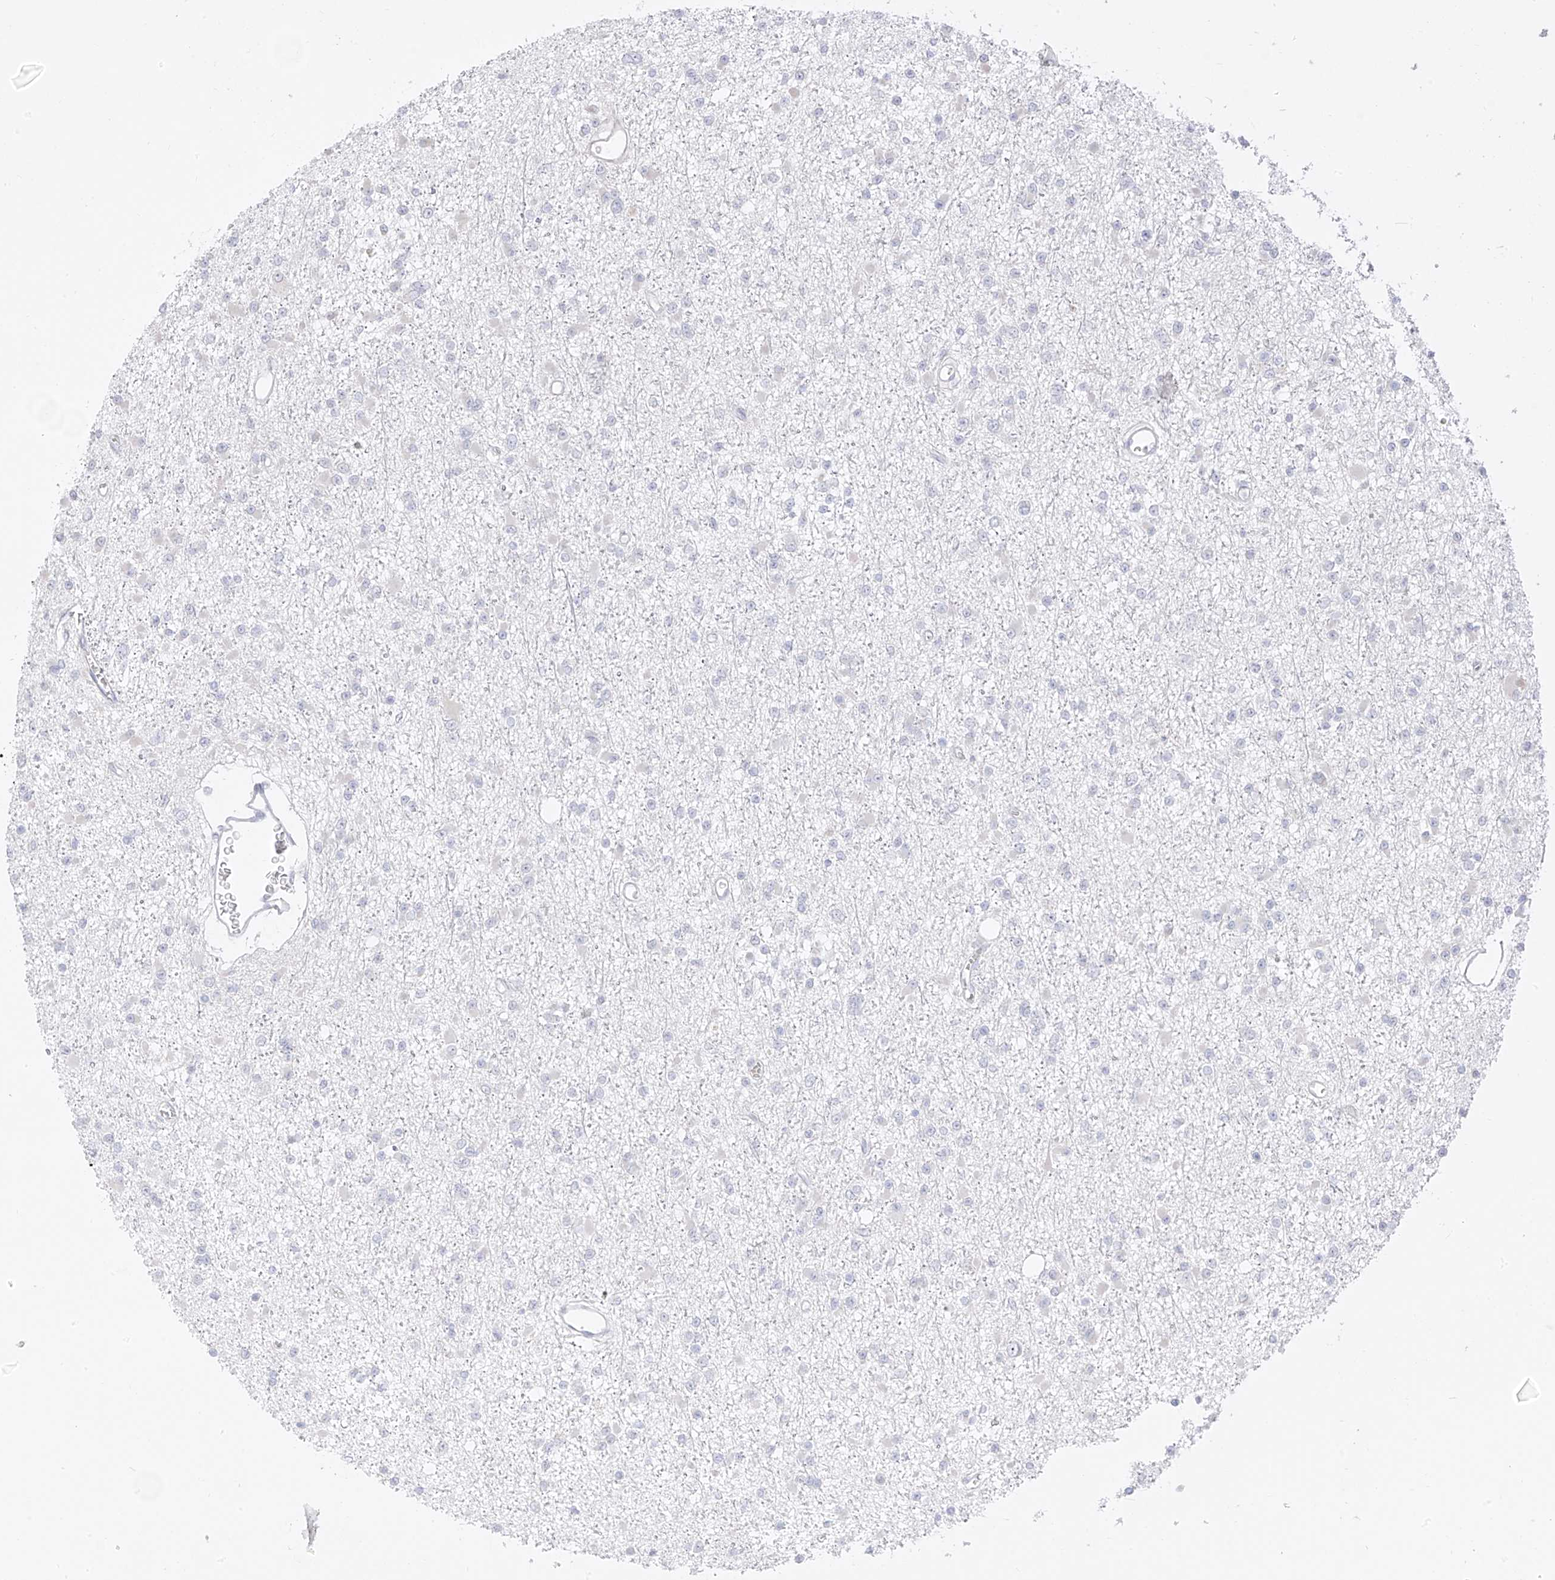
{"staining": {"intensity": "negative", "quantity": "none", "location": "none"}, "tissue": "glioma", "cell_type": "Tumor cells", "image_type": "cancer", "snomed": [{"axis": "morphology", "description": "Glioma, malignant, Low grade"}, {"axis": "topography", "description": "Brain"}], "caption": "Histopathology image shows no significant protein expression in tumor cells of low-grade glioma (malignant). (Brightfield microscopy of DAB IHC at high magnification).", "gene": "DCDC2", "patient": {"sex": "female", "age": 22}}